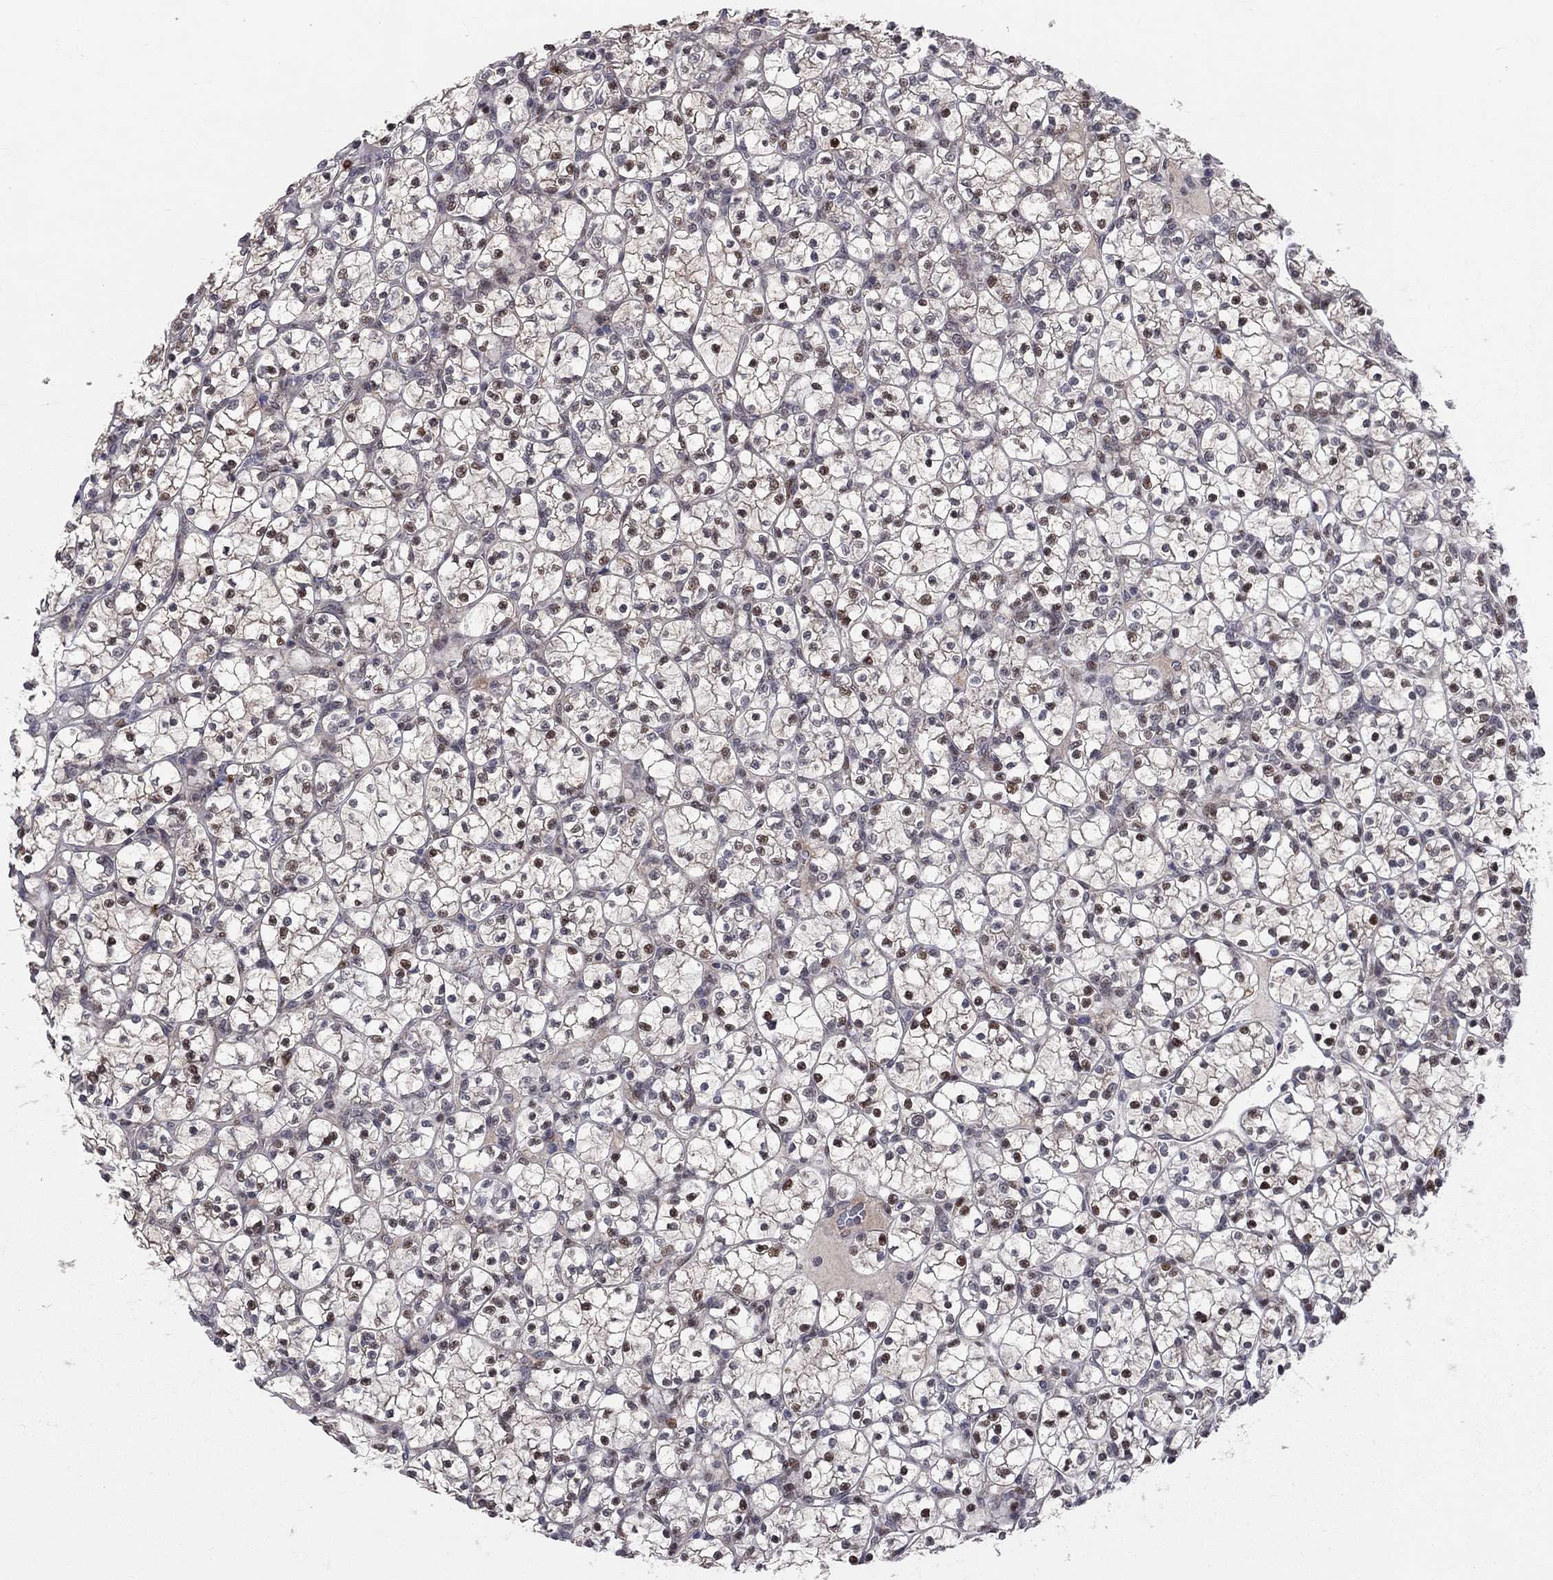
{"staining": {"intensity": "strong", "quantity": "<25%", "location": "nuclear"}, "tissue": "renal cancer", "cell_type": "Tumor cells", "image_type": "cancer", "snomed": [{"axis": "morphology", "description": "Adenocarcinoma, NOS"}, {"axis": "topography", "description": "Kidney"}], "caption": "Immunohistochemistry (DAB) staining of renal adenocarcinoma exhibits strong nuclear protein positivity in approximately <25% of tumor cells. Using DAB (brown) and hematoxylin (blue) stains, captured at high magnification using brightfield microscopy.", "gene": "HDAC3", "patient": {"sex": "female", "age": 89}}